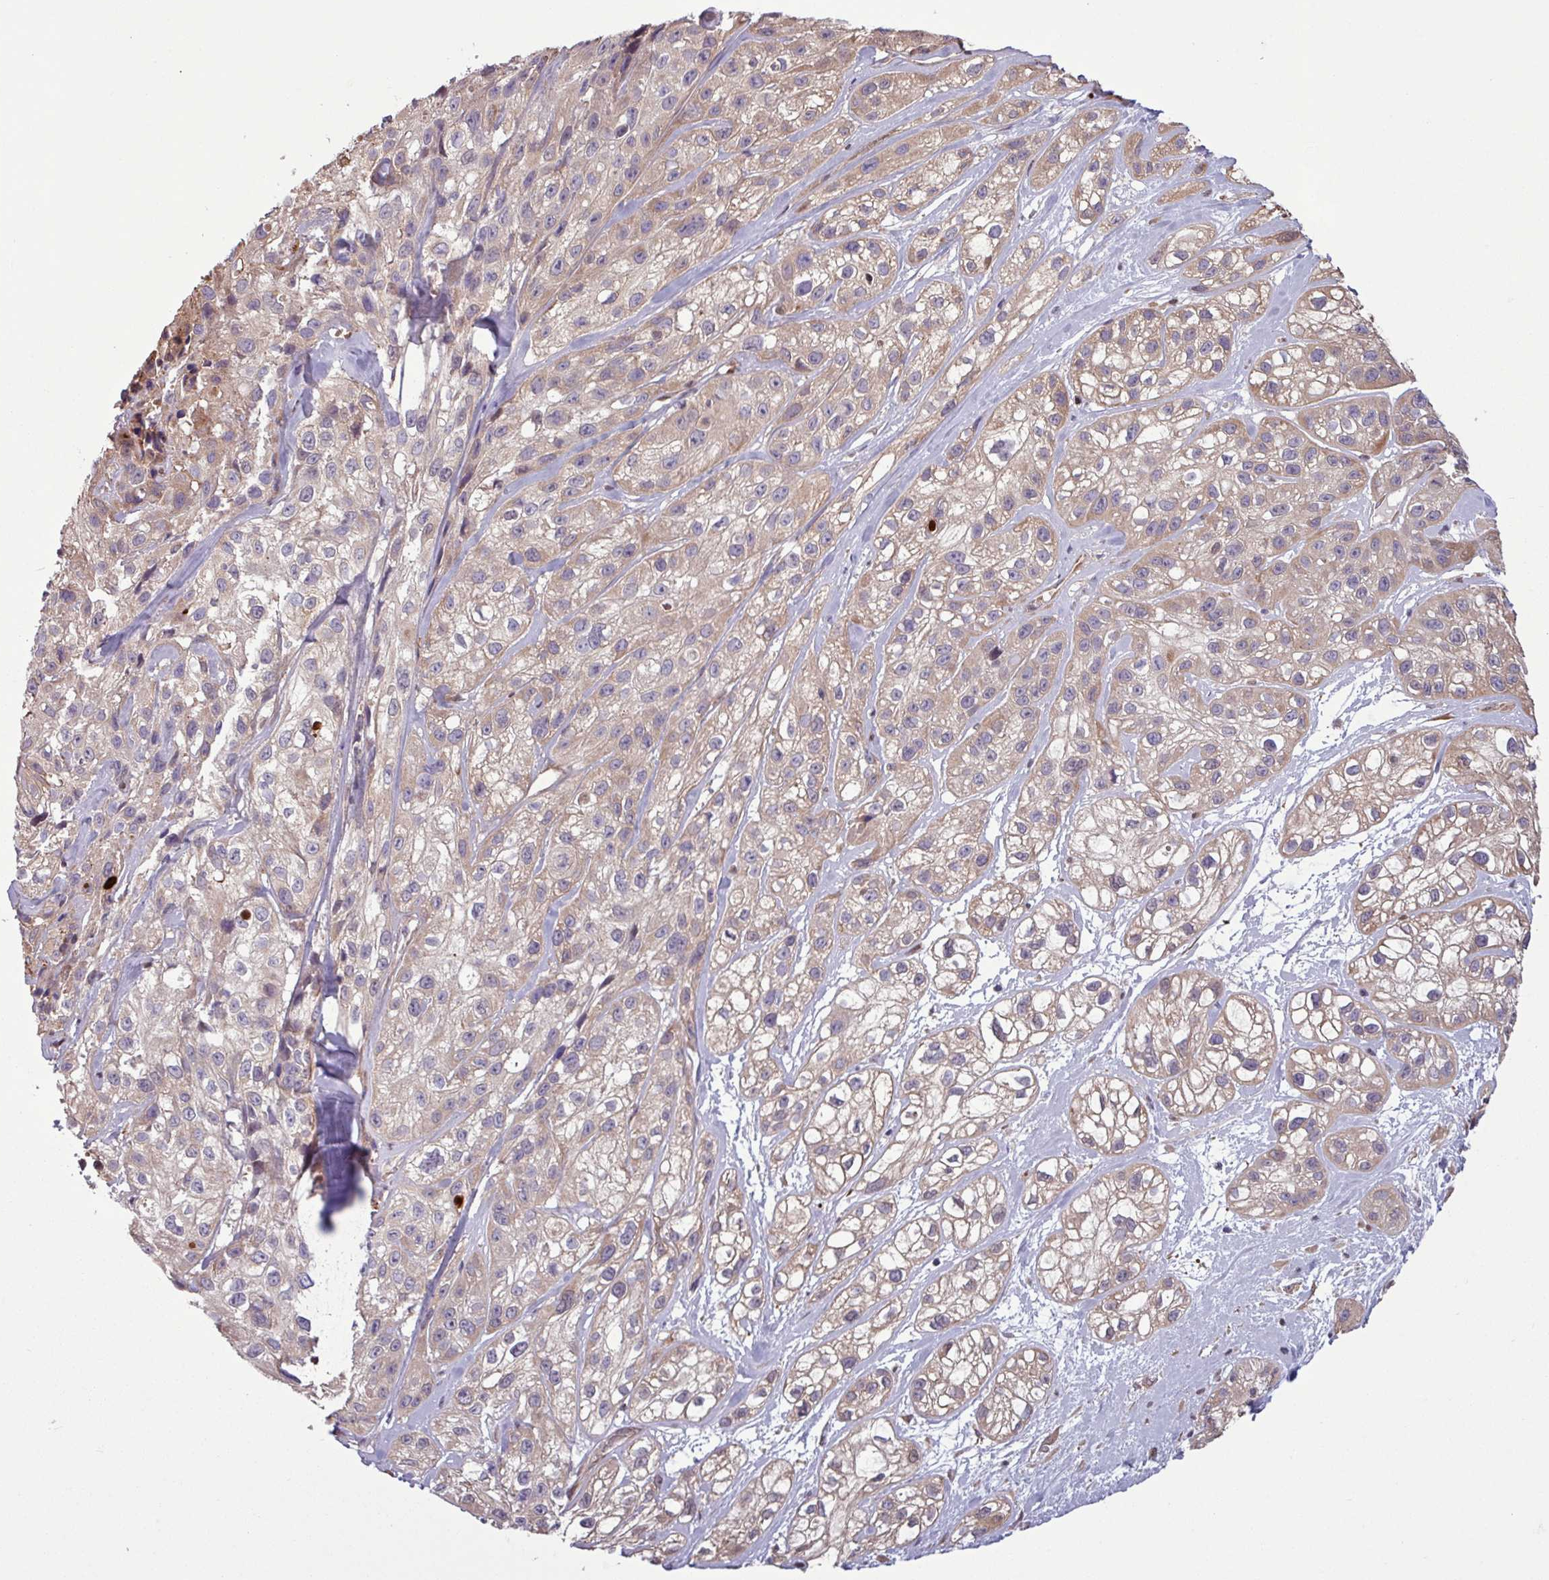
{"staining": {"intensity": "weak", "quantity": ">75%", "location": "cytoplasmic/membranous"}, "tissue": "skin cancer", "cell_type": "Tumor cells", "image_type": "cancer", "snomed": [{"axis": "morphology", "description": "Squamous cell carcinoma, NOS"}, {"axis": "topography", "description": "Skin"}], "caption": "The immunohistochemical stain shows weak cytoplasmic/membranous positivity in tumor cells of squamous cell carcinoma (skin) tissue.", "gene": "PDPR", "patient": {"sex": "male", "age": 82}}